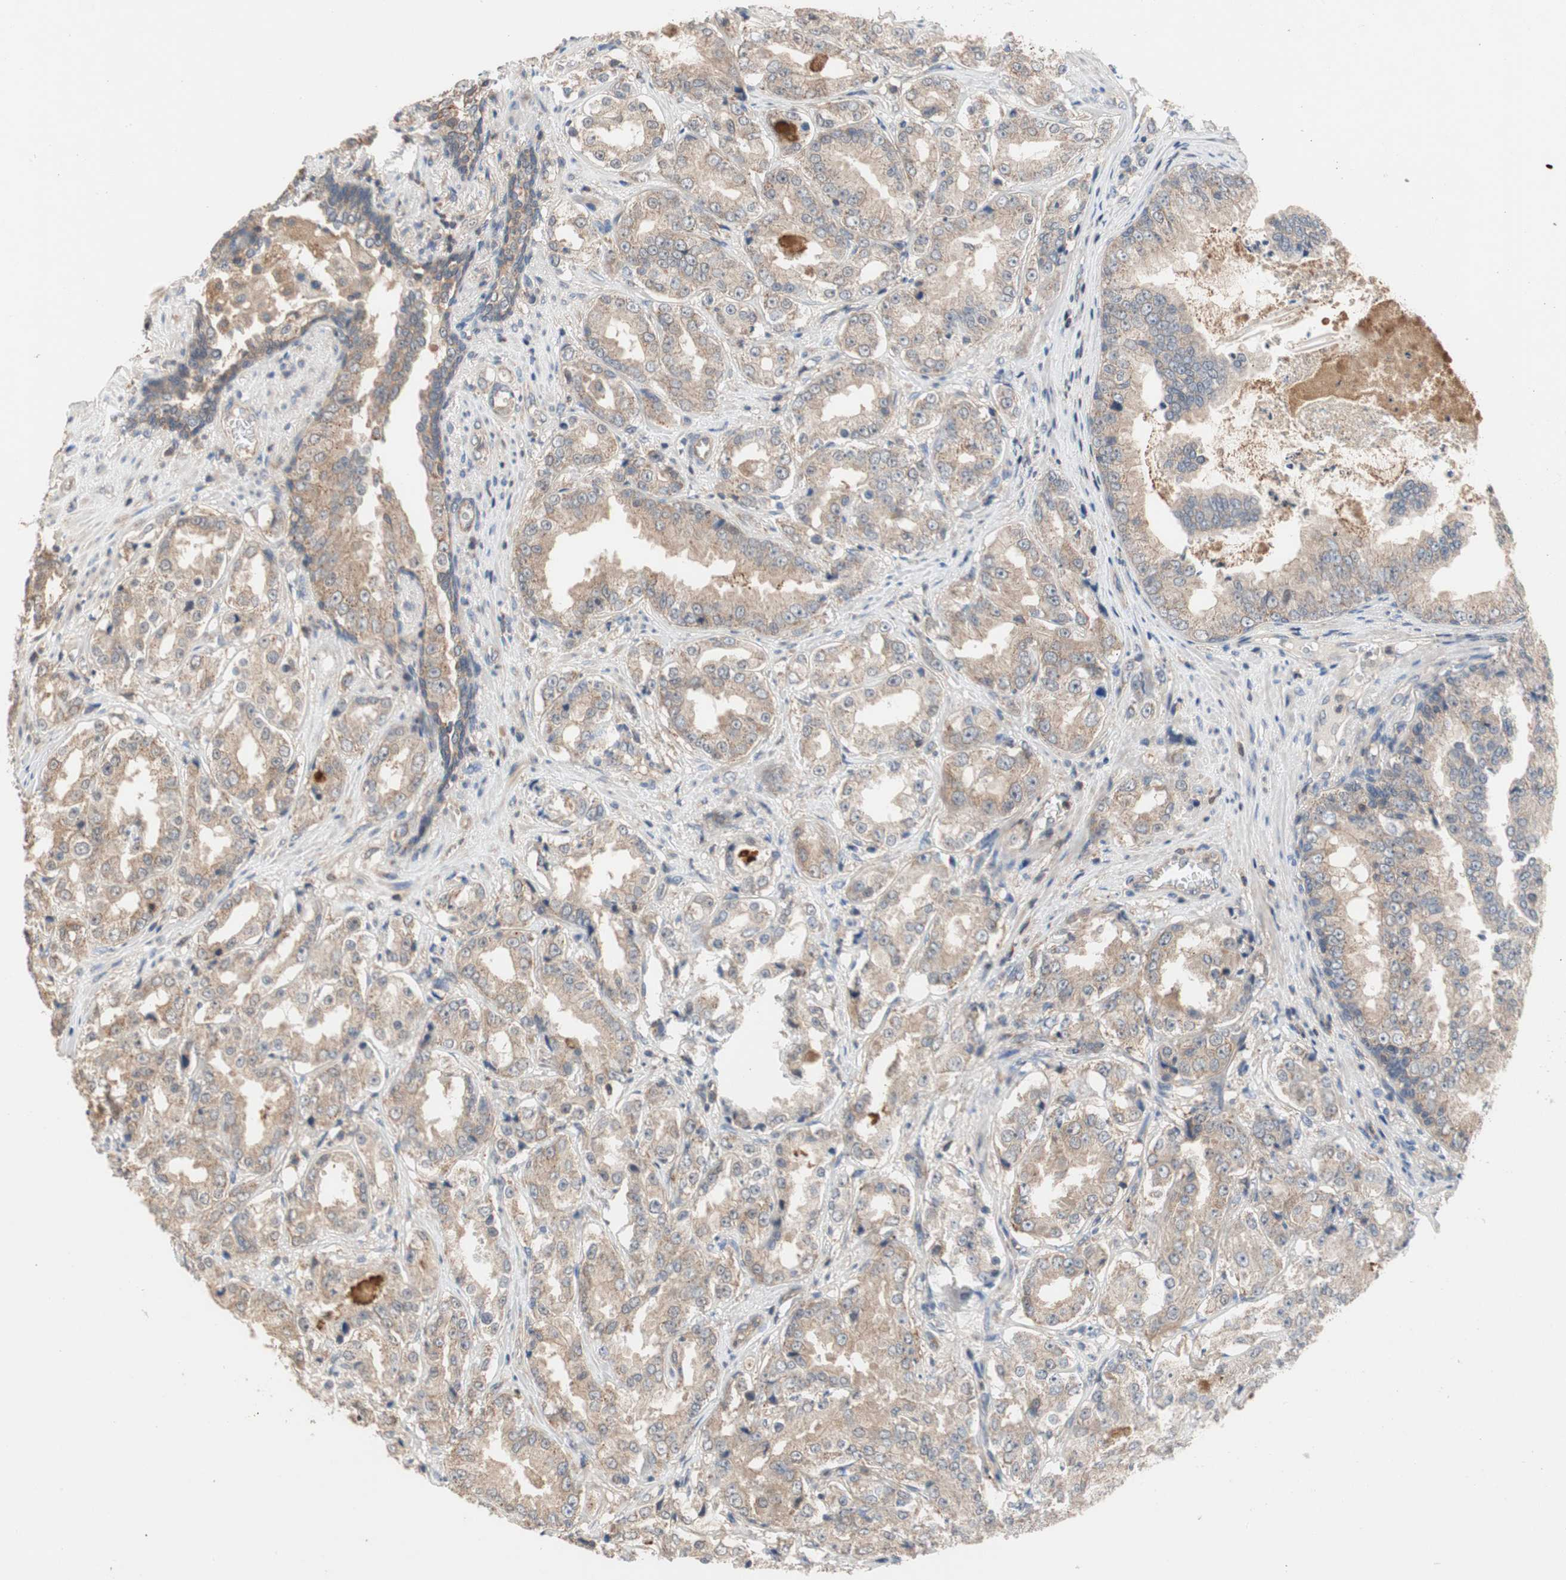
{"staining": {"intensity": "weak", "quantity": ">75%", "location": "cytoplasmic/membranous"}, "tissue": "prostate cancer", "cell_type": "Tumor cells", "image_type": "cancer", "snomed": [{"axis": "morphology", "description": "Adenocarcinoma, High grade"}, {"axis": "topography", "description": "Prostate"}], "caption": "An immunohistochemistry (IHC) photomicrograph of tumor tissue is shown. Protein staining in brown labels weak cytoplasmic/membranous positivity in adenocarcinoma (high-grade) (prostate) within tumor cells. The protein is stained brown, and the nuclei are stained in blue (DAB (3,3'-diaminobenzidine) IHC with brightfield microscopy, high magnification).", "gene": "MAP4K2", "patient": {"sex": "male", "age": 73}}